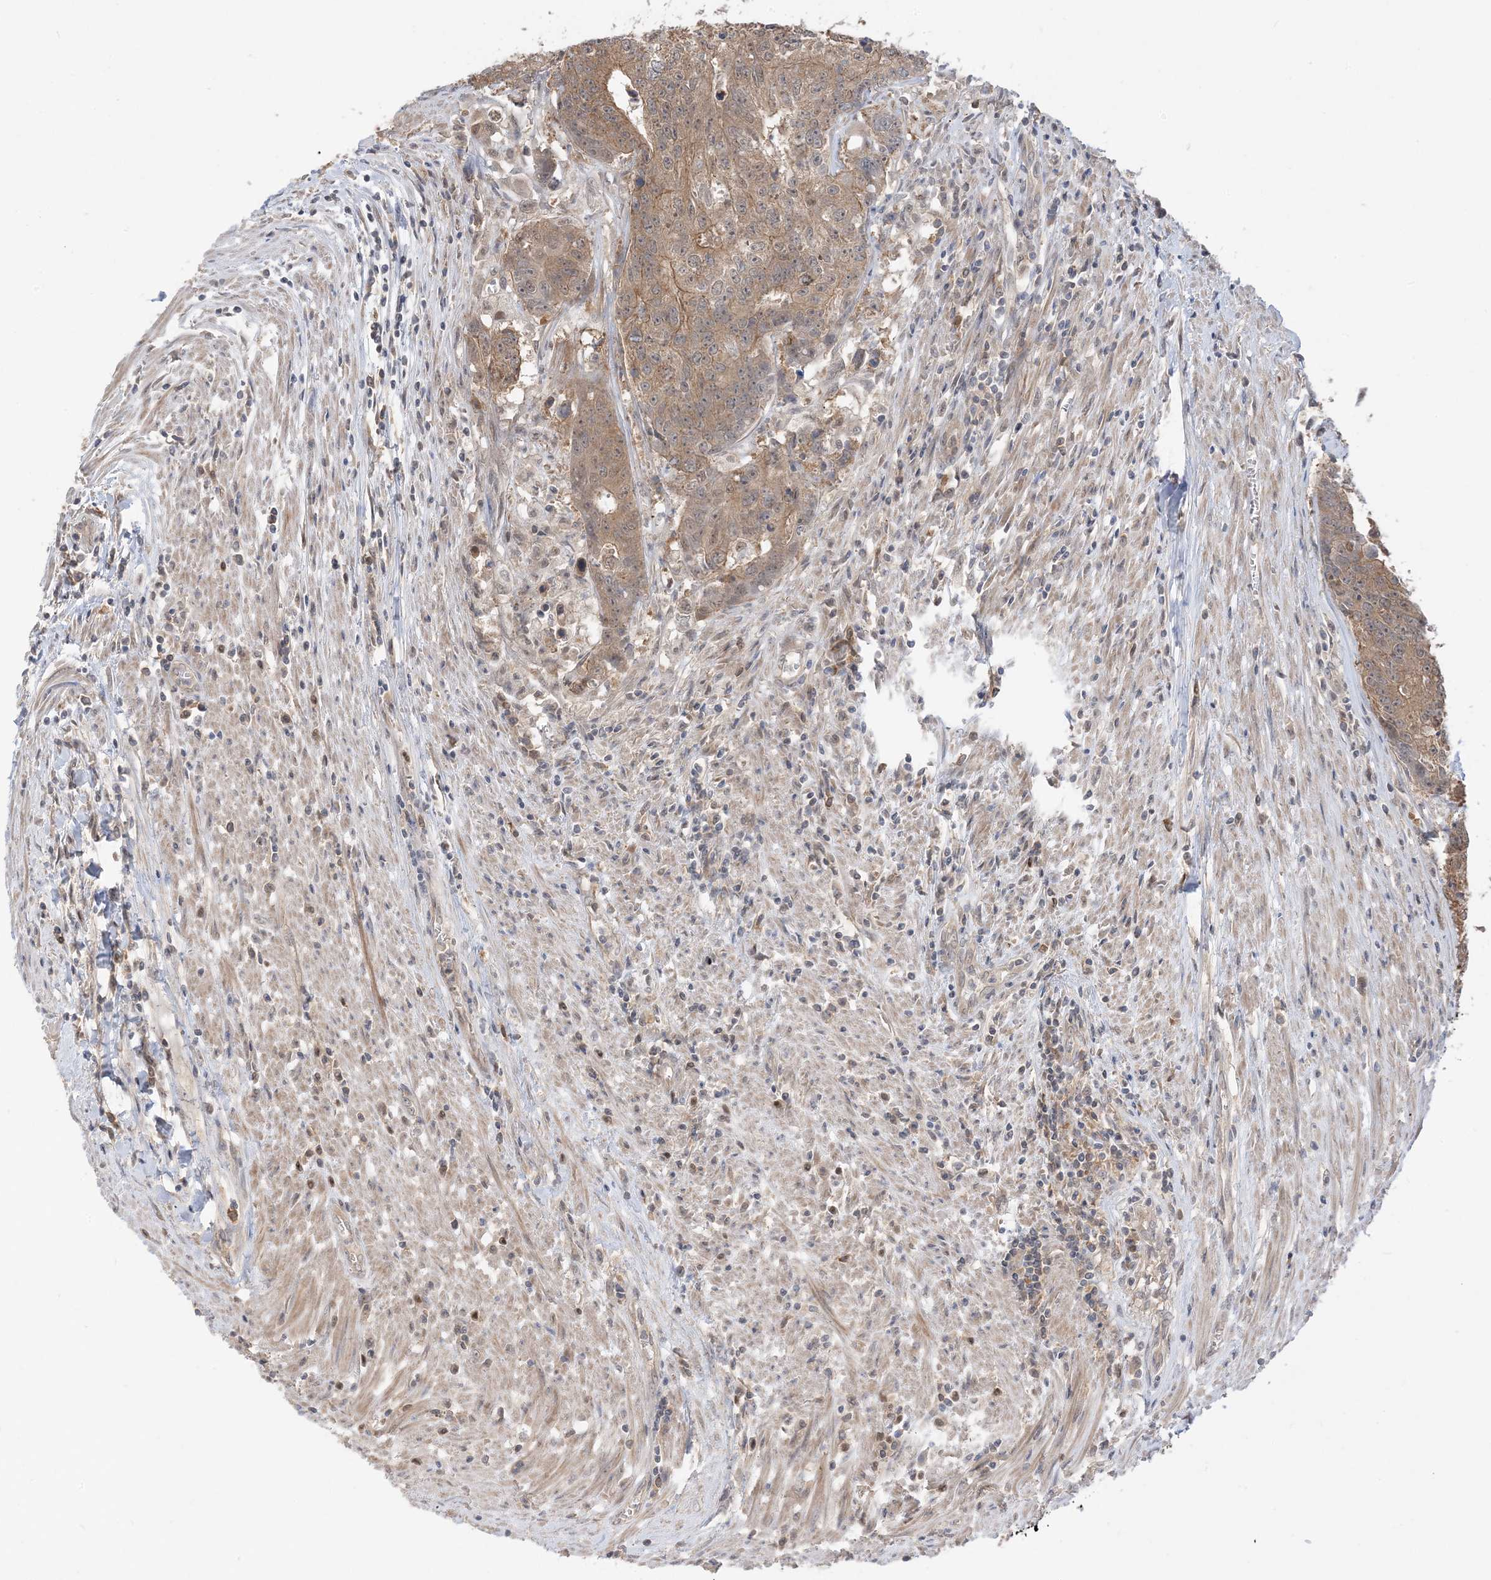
{"staining": {"intensity": "moderate", "quantity": ">75%", "location": "cytoplasmic/membranous"}, "tissue": "colorectal cancer", "cell_type": "Tumor cells", "image_type": "cancer", "snomed": [{"axis": "morphology", "description": "Adenocarcinoma, NOS"}, {"axis": "topography", "description": "Colon"}], "caption": "This is a micrograph of immunohistochemistry (IHC) staining of adenocarcinoma (colorectal), which shows moderate expression in the cytoplasmic/membranous of tumor cells.", "gene": "WDR26", "patient": {"sex": "female", "age": 67}}